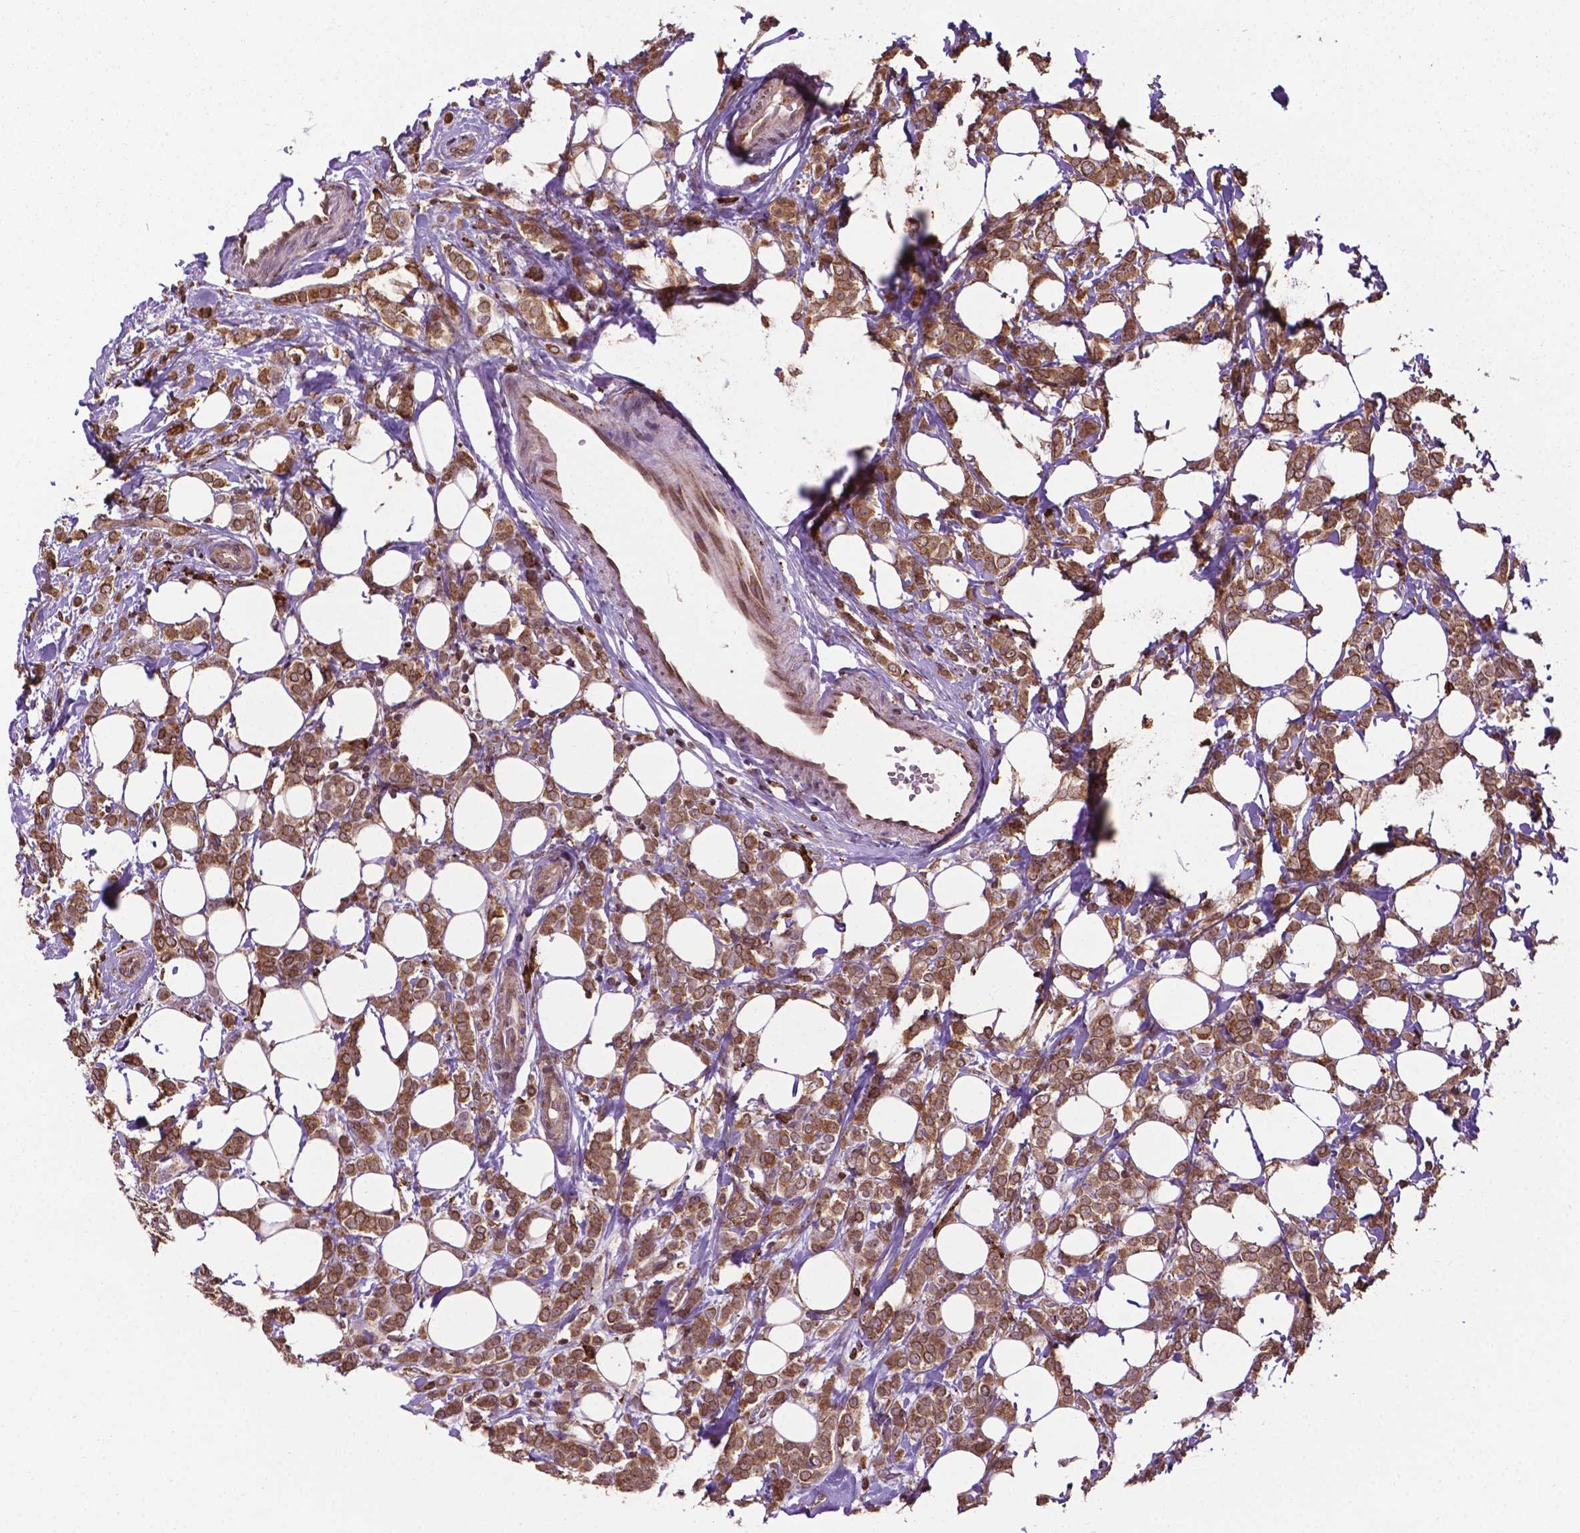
{"staining": {"intensity": "moderate", "quantity": ">75%", "location": "cytoplasmic/membranous,nuclear"}, "tissue": "breast cancer", "cell_type": "Tumor cells", "image_type": "cancer", "snomed": [{"axis": "morphology", "description": "Lobular carcinoma"}, {"axis": "topography", "description": "Breast"}], "caption": "Lobular carcinoma (breast) stained for a protein (brown) exhibits moderate cytoplasmic/membranous and nuclear positive staining in approximately >75% of tumor cells.", "gene": "GANAB", "patient": {"sex": "female", "age": 49}}